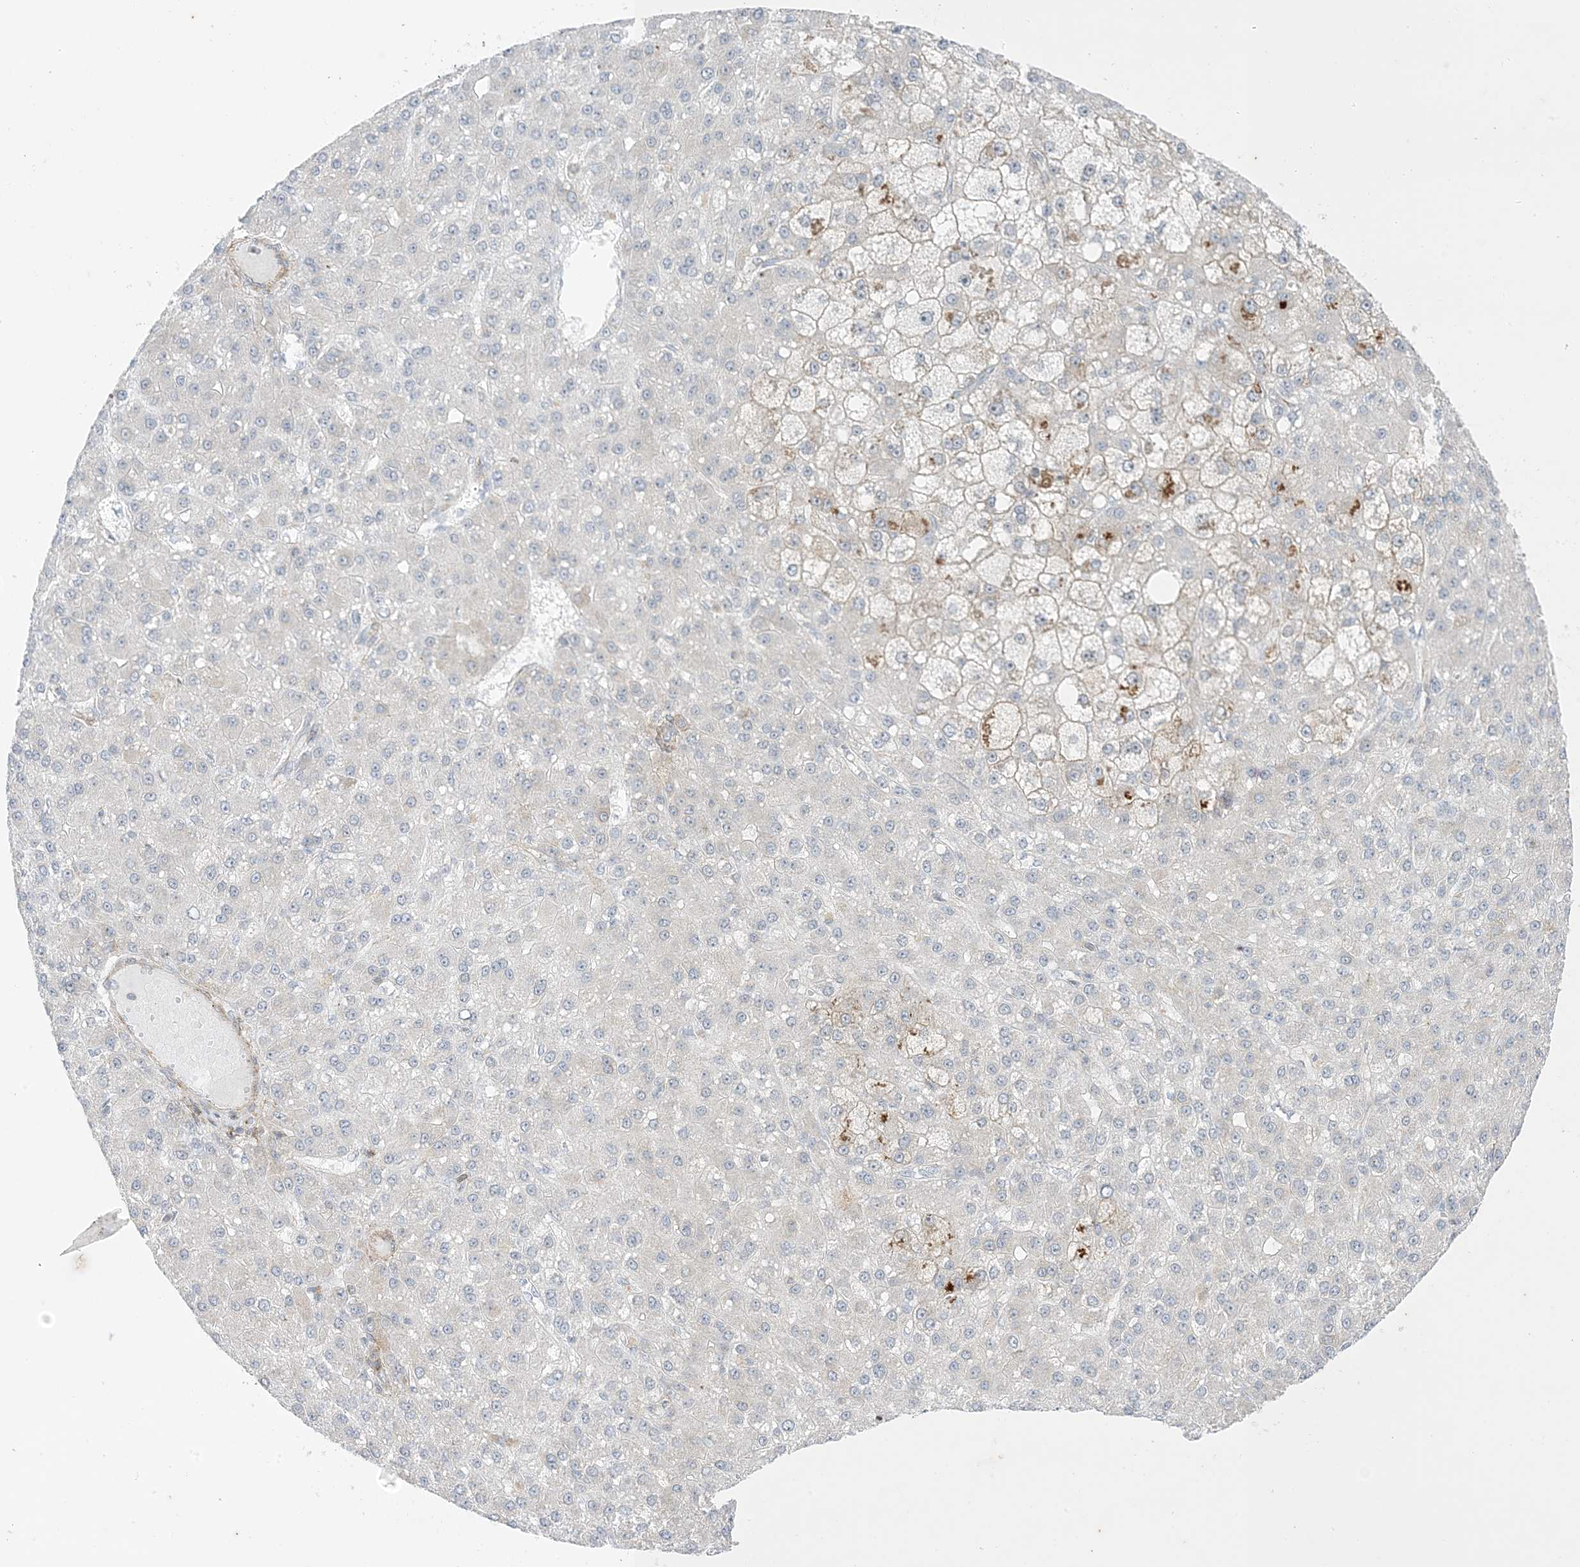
{"staining": {"intensity": "negative", "quantity": "none", "location": "none"}, "tissue": "liver cancer", "cell_type": "Tumor cells", "image_type": "cancer", "snomed": [{"axis": "morphology", "description": "Carcinoma, Hepatocellular, NOS"}, {"axis": "topography", "description": "Liver"}], "caption": "DAB immunohistochemical staining of human liver hepatocellular carcinoma reveals no significant expression in tumor cells.", "gene": "RAC1", "patient": {"sex": "male", "age": 67}}